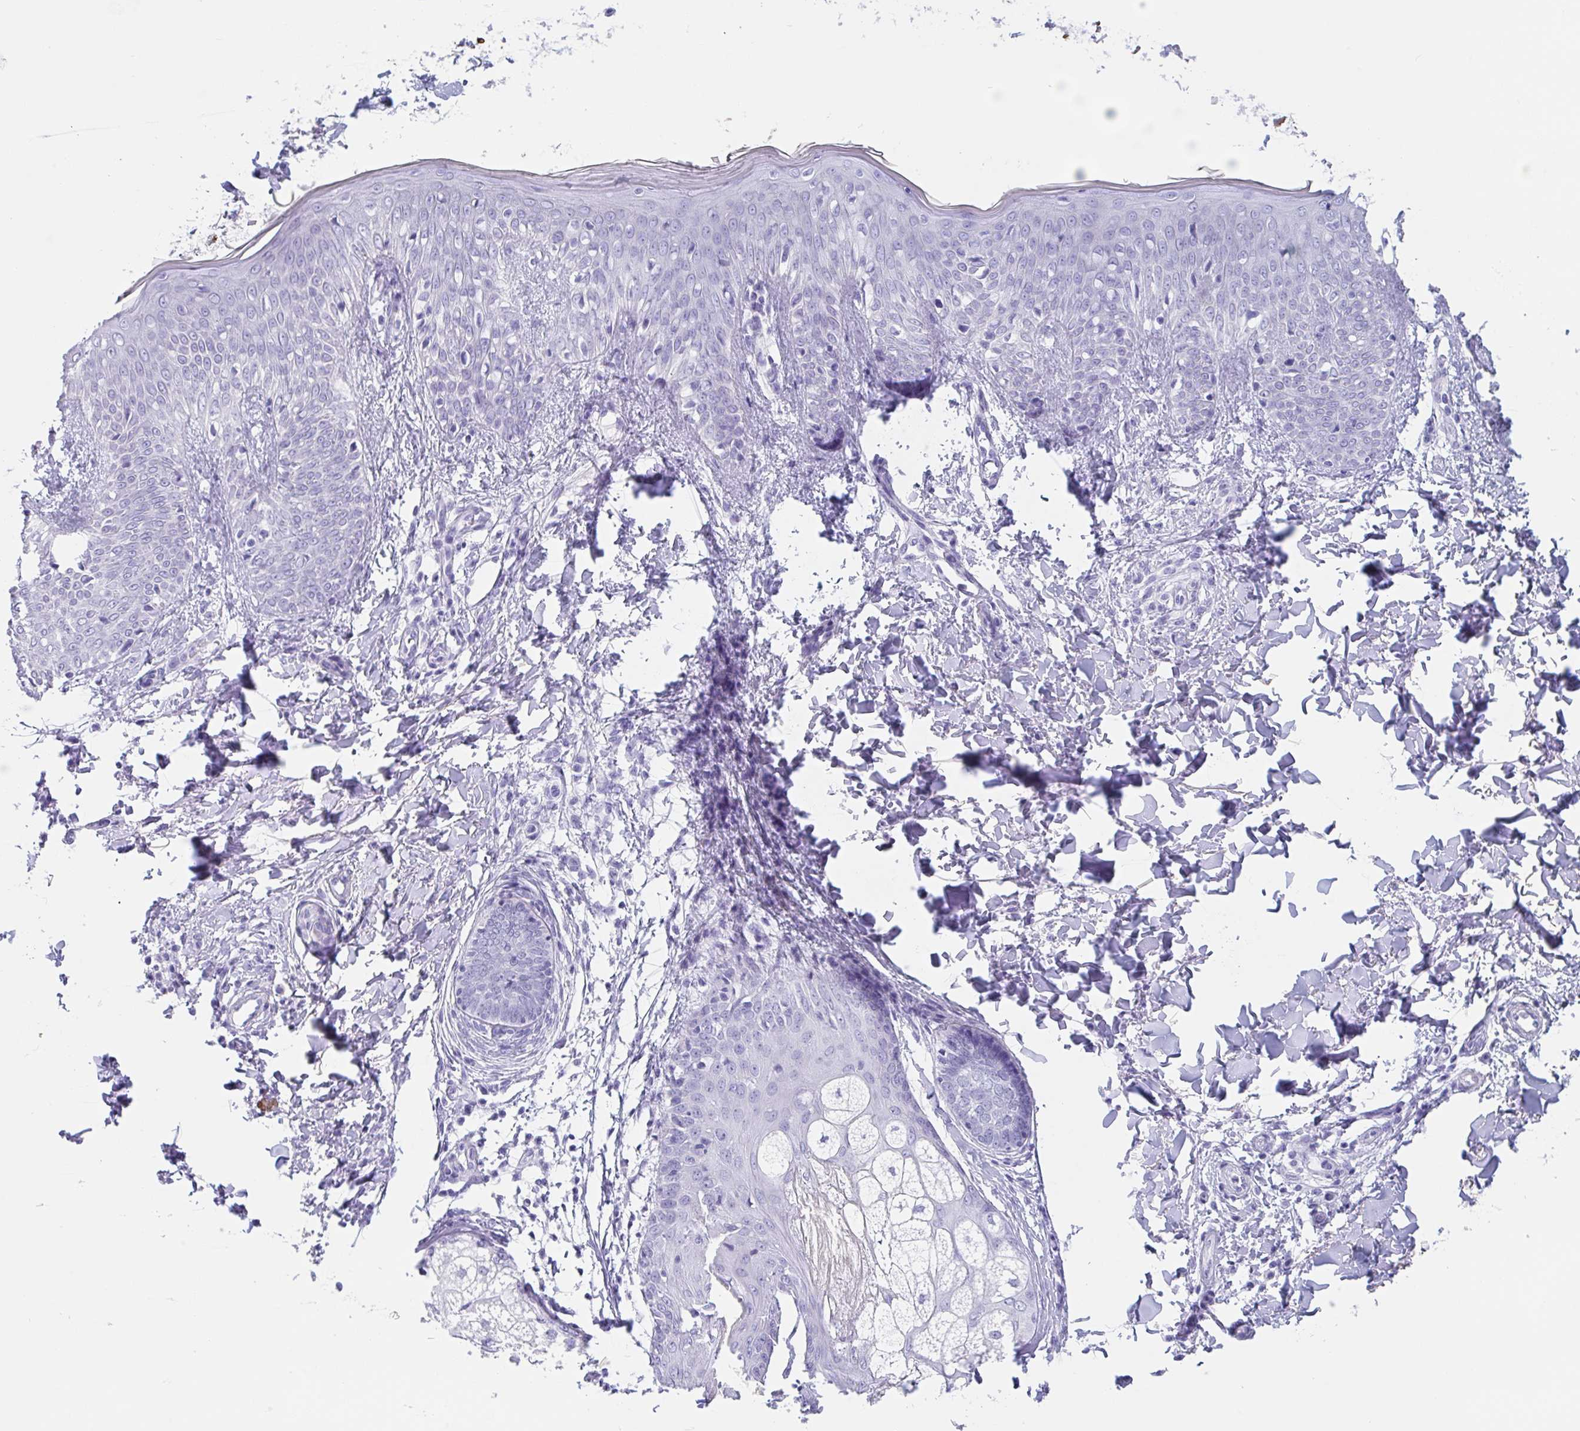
{"staining": {"intensity": "negative", "quantity": "none", "location": "none"}, "tissue": "skin", "cell_type": "Fibroblasts", "image_type": "normal", "snomed": [{"axis": "morphology", "description": "Normal tissue, NOS"}, {"axis": "topography", "description": "Skin"}], "caption": "The photomicrograph shows no significant staining in fibroblasts of skin. Nuclei are stained in blue.", "gene": "TAS2R41", "patient": {"sex": "male", "age": 16}}